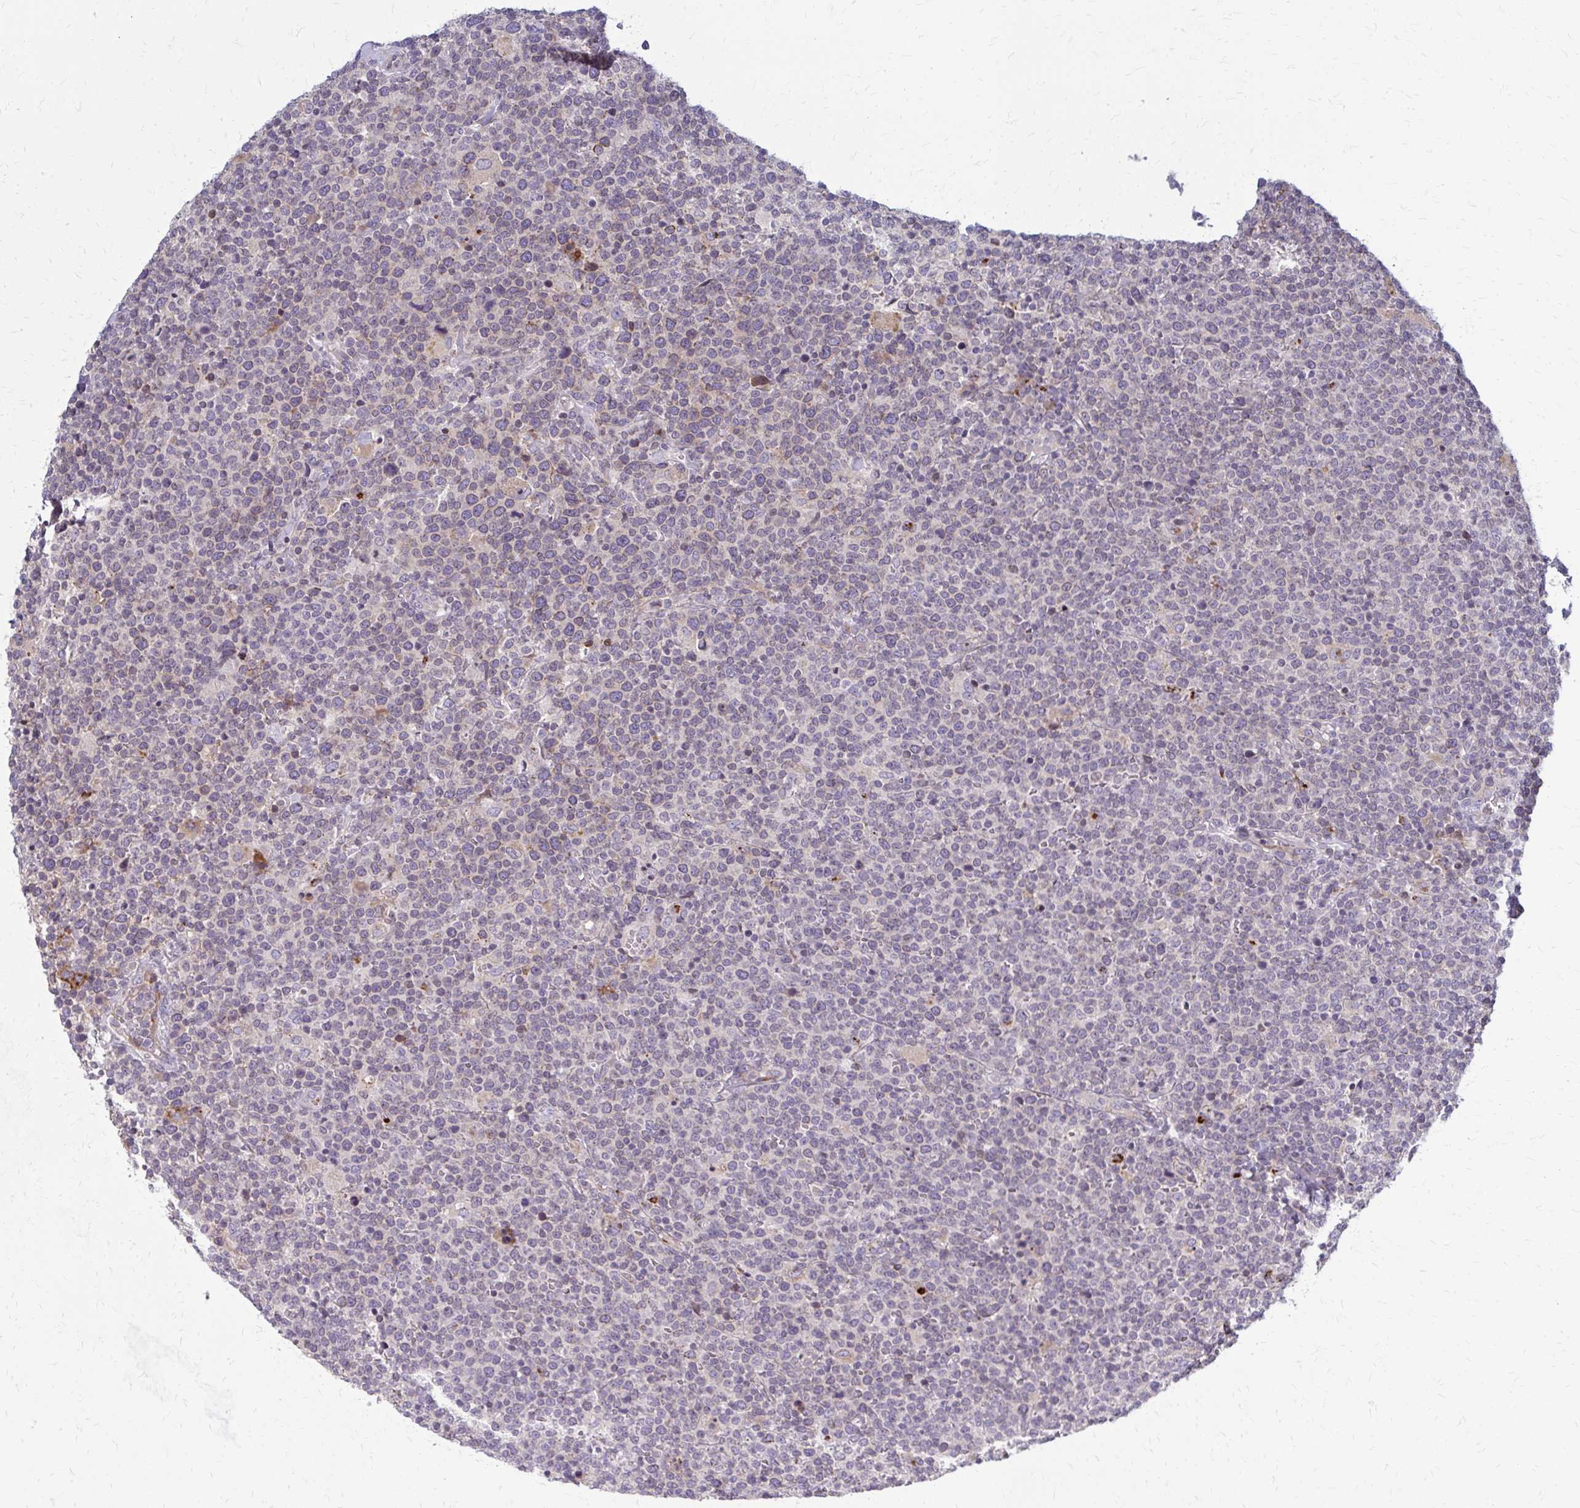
{"staining": {"intensity": "negative", "quantity": "none", "location": "none"}, "tissue": "lymphoma", "cell_type": "Tumor cells", "image_type": "cancer", "snomed": [{"axis": "morphology", "description": "Malignant lymphoma, non-Hodgkin's type, High grade"}, {"axis": "topography", "description": "Lymph node"}], "caption": "DAB immunohistochemical staining of human lymphoma shows no significant staining in tumor cells.", "gene": "MCRIP2", "patient": {"sex": "male", "age": 61}}